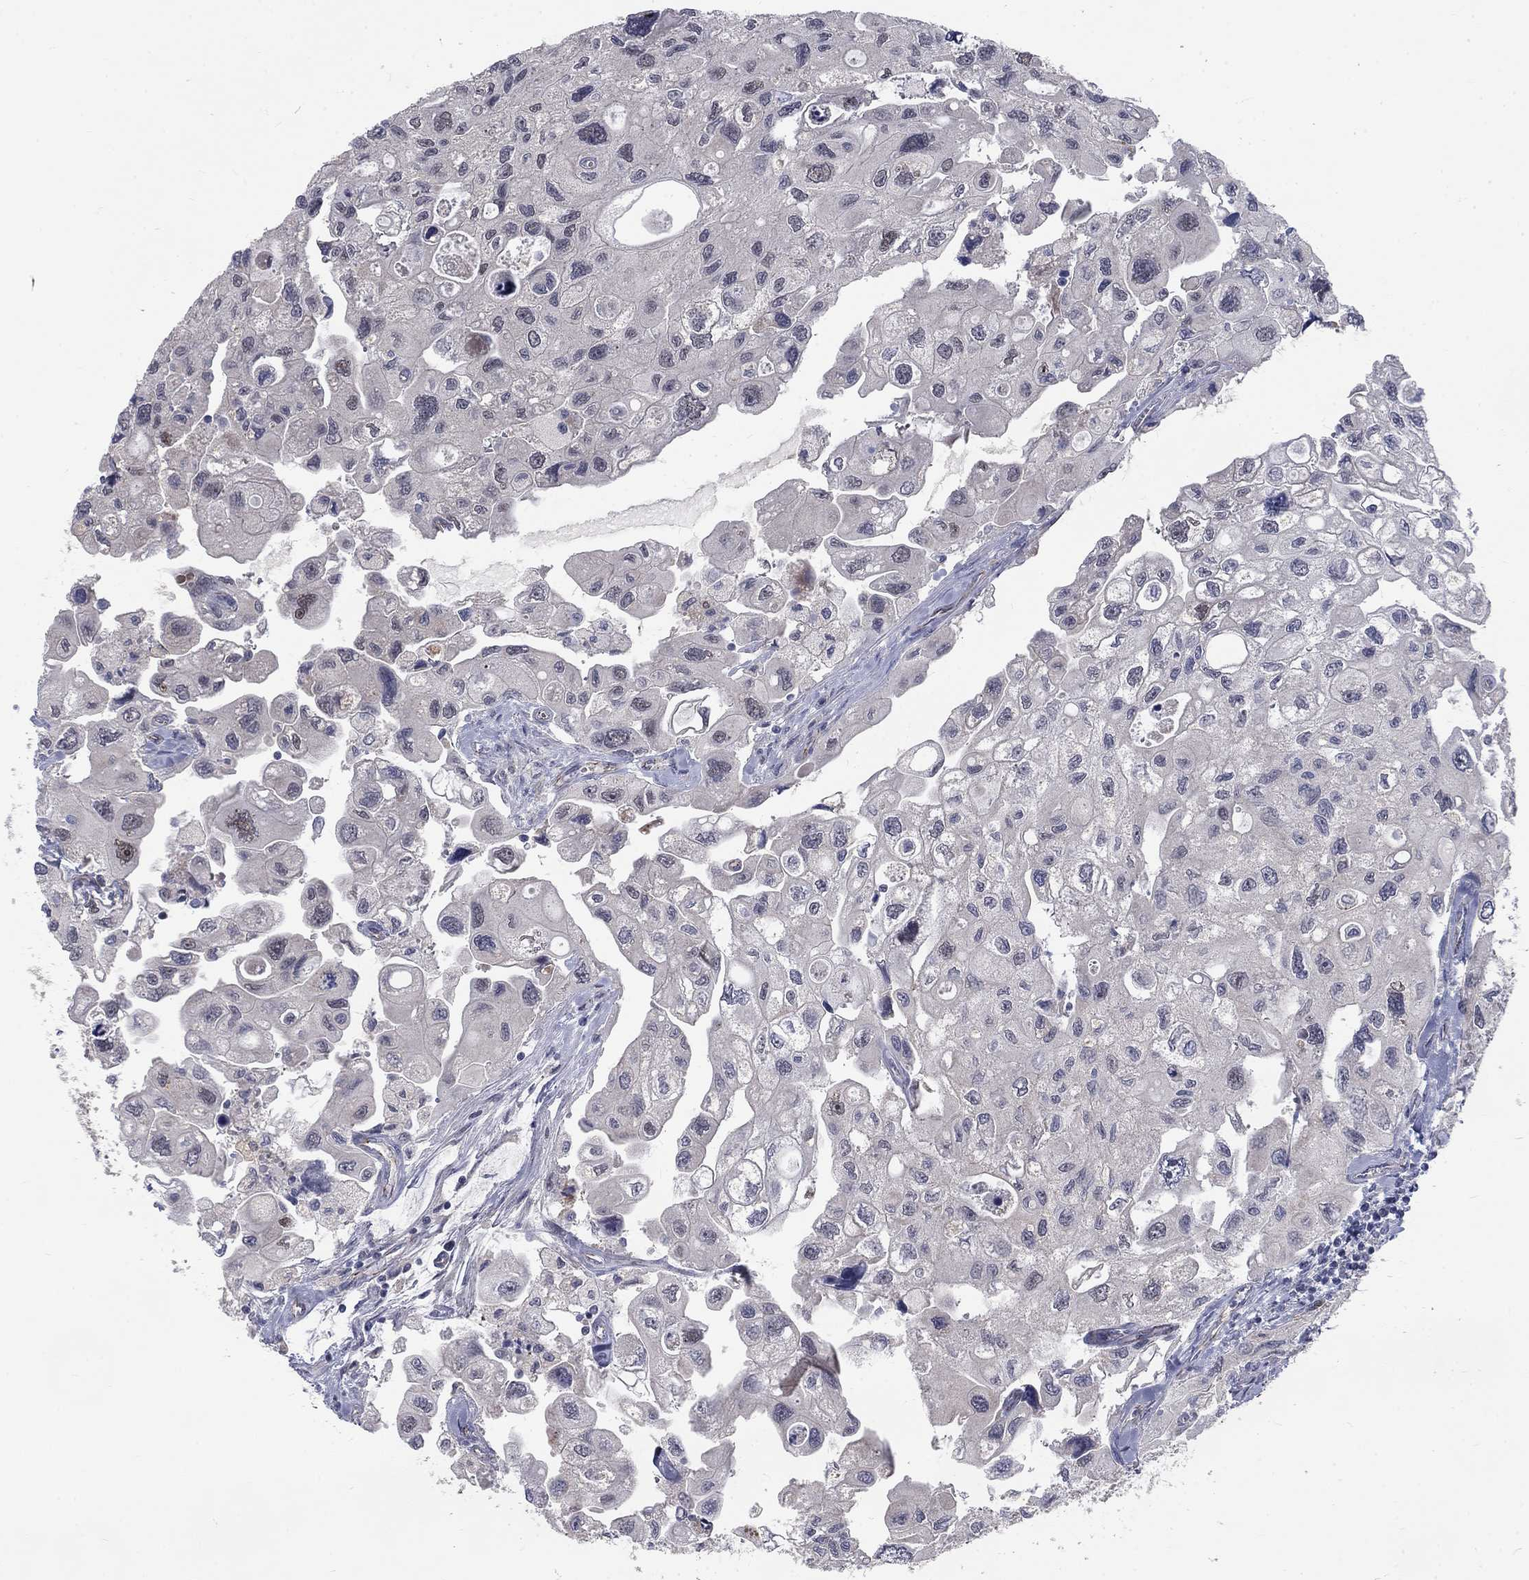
{"staining": {"intensity": "negative", "quantity": "none", "location": "none"}, "tissue": "urothelial cancer", "cell_type": "Tumor cells", "image_type": "cancer", "snomed": [{"axis": "morphology", "description": "Urothelial carcinoma, High grade"}, {"axis": "topography", "description": "Urinary bladder"}], "caption": "Tumor cells show no significant protein positivity in urothelial cancer.", "gene": "PHKA1", "patient": {"sex": "male", "age": 59}}